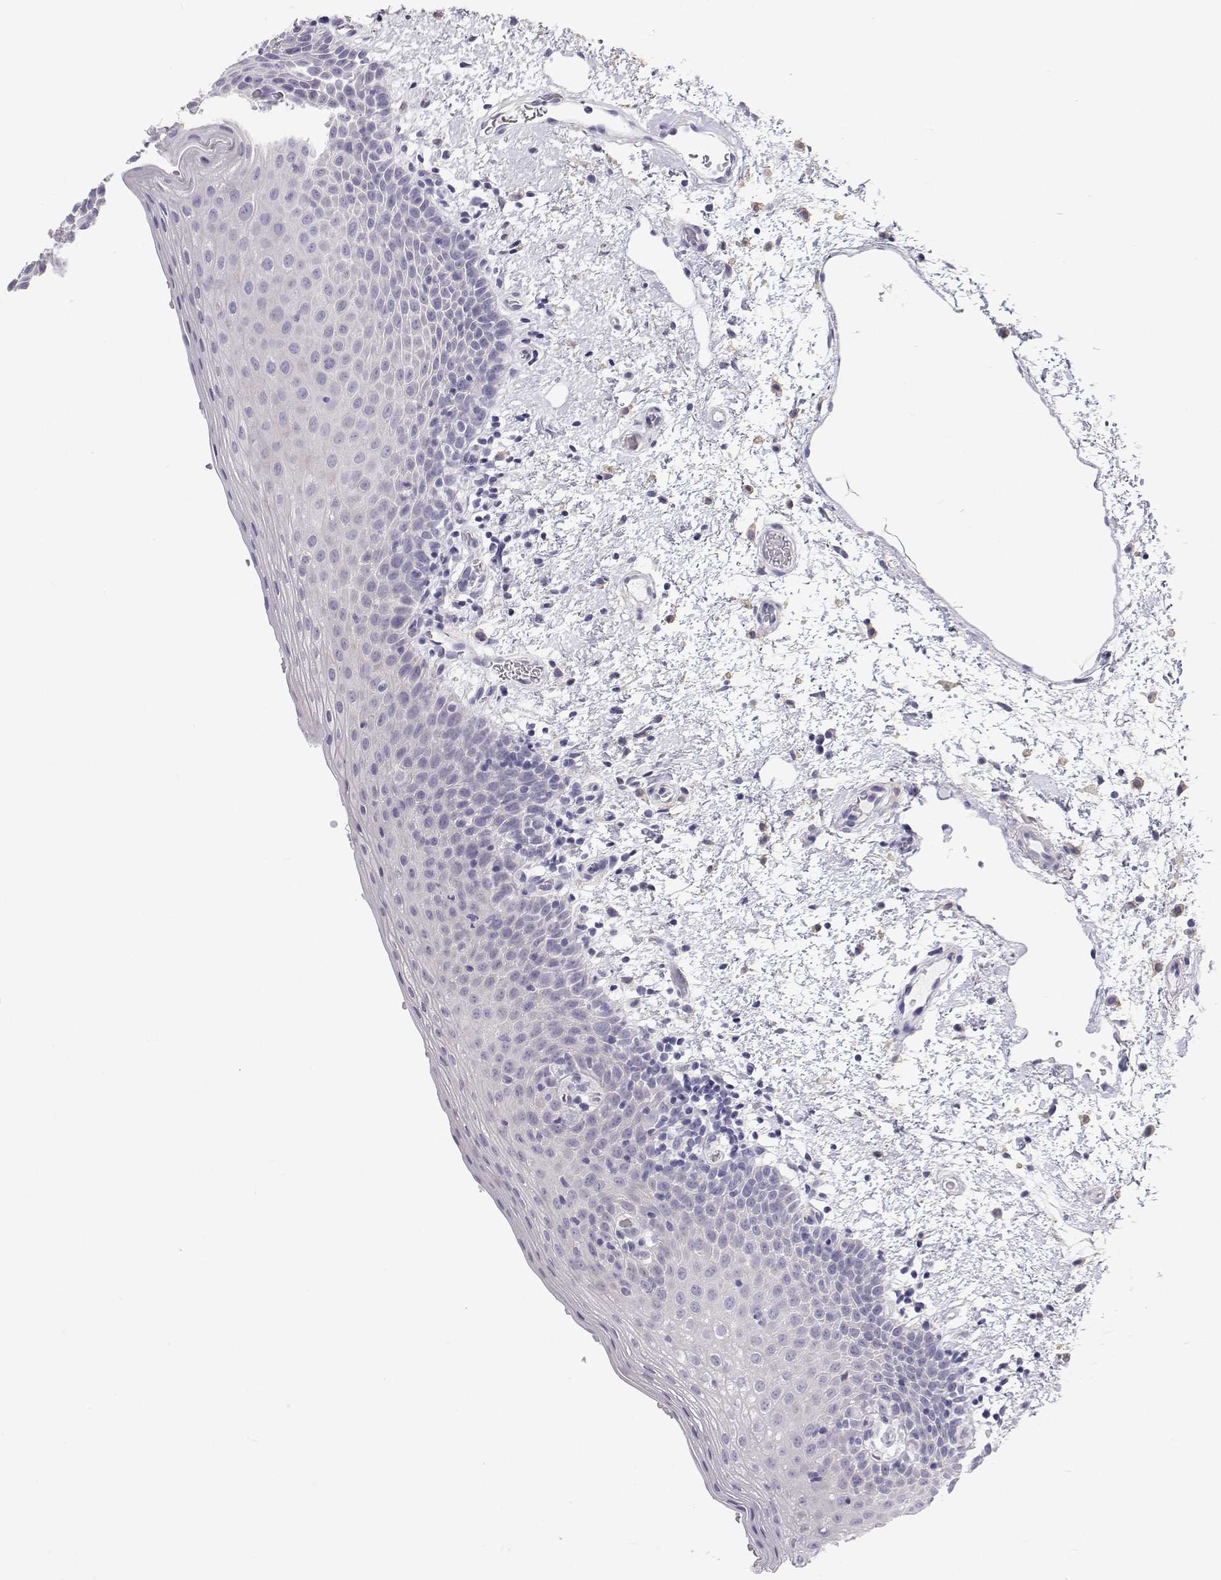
{"staining": {"intensity": "negative", "quantity": "none", "location": "none"}, "tissue": "oral mucosa", "cell_type": "Squamous epithelial cells", "image_type": "normal", "snomed": [{"axis": "morphology", "description": "Normal tissue, NOS"}, {"axis": "topography", "description": "Oral tissue"}, {"axis": "topography", "description": "Head-Neck"}], "caption": "IHC of benign oral mucosa reveals no staining in squamous epithelial cells. (Stains: DAB (3,3'-diaminobenzidine) IHC with hematoxylin counter stain, Microscopy: brightfield microscopy at high magnification).", "gene": "TTN", "patient": {"sex": "female", "age": 55}}